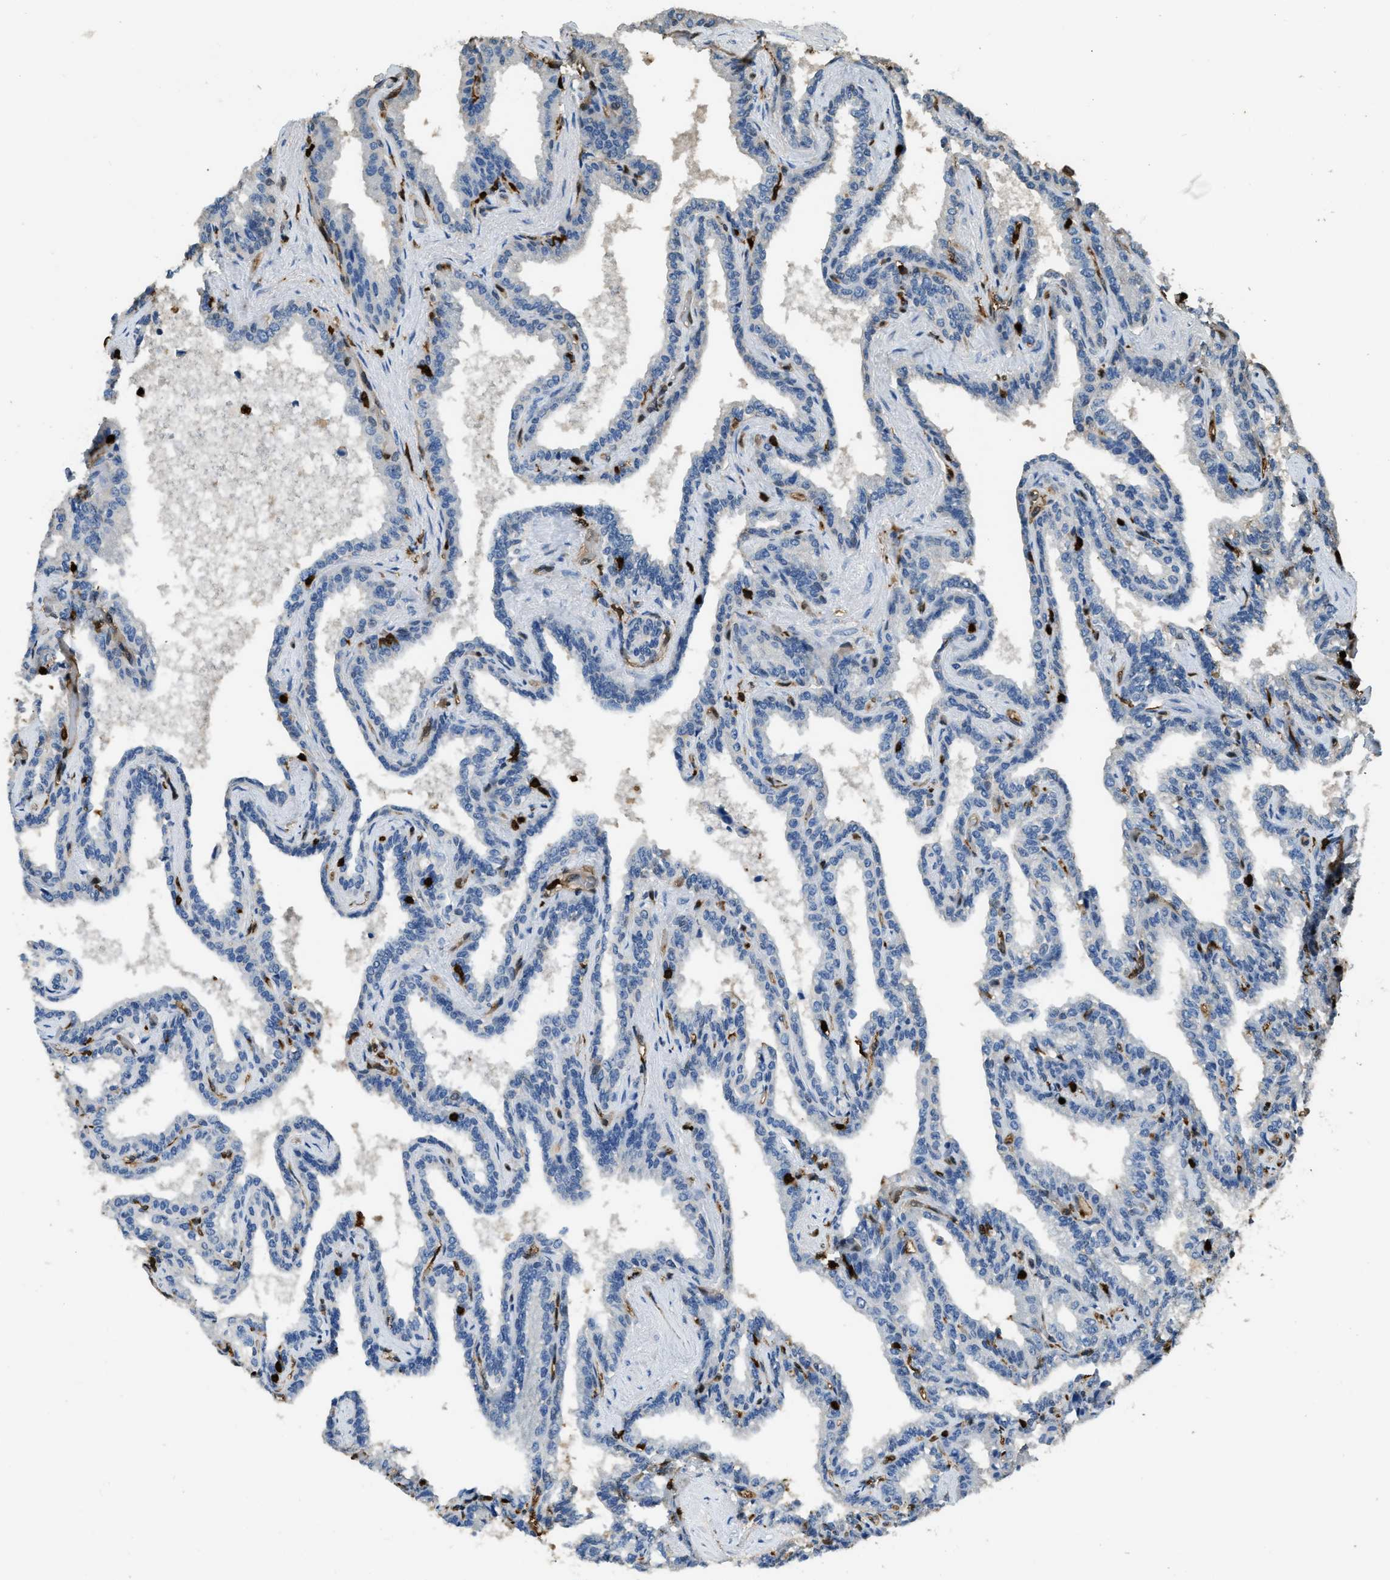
{"staining": {"intensity": "negative", "quantity": "none", "location": "none"}, "tissue": "seminal vesicle", "cell_type": "Glandular cells", "image_type": "normal", "snomed": [{"axis": "morphology", "description": "Normal tissue, NOS"}, {"axis": "topography", "description": "Seminal veicle"}], "caption": "IHC of normal human seminal vesicle shows no expression in glandular cells.", "gene": "ARHGDIB", "patient": {"sex": "male", "age": 46}}